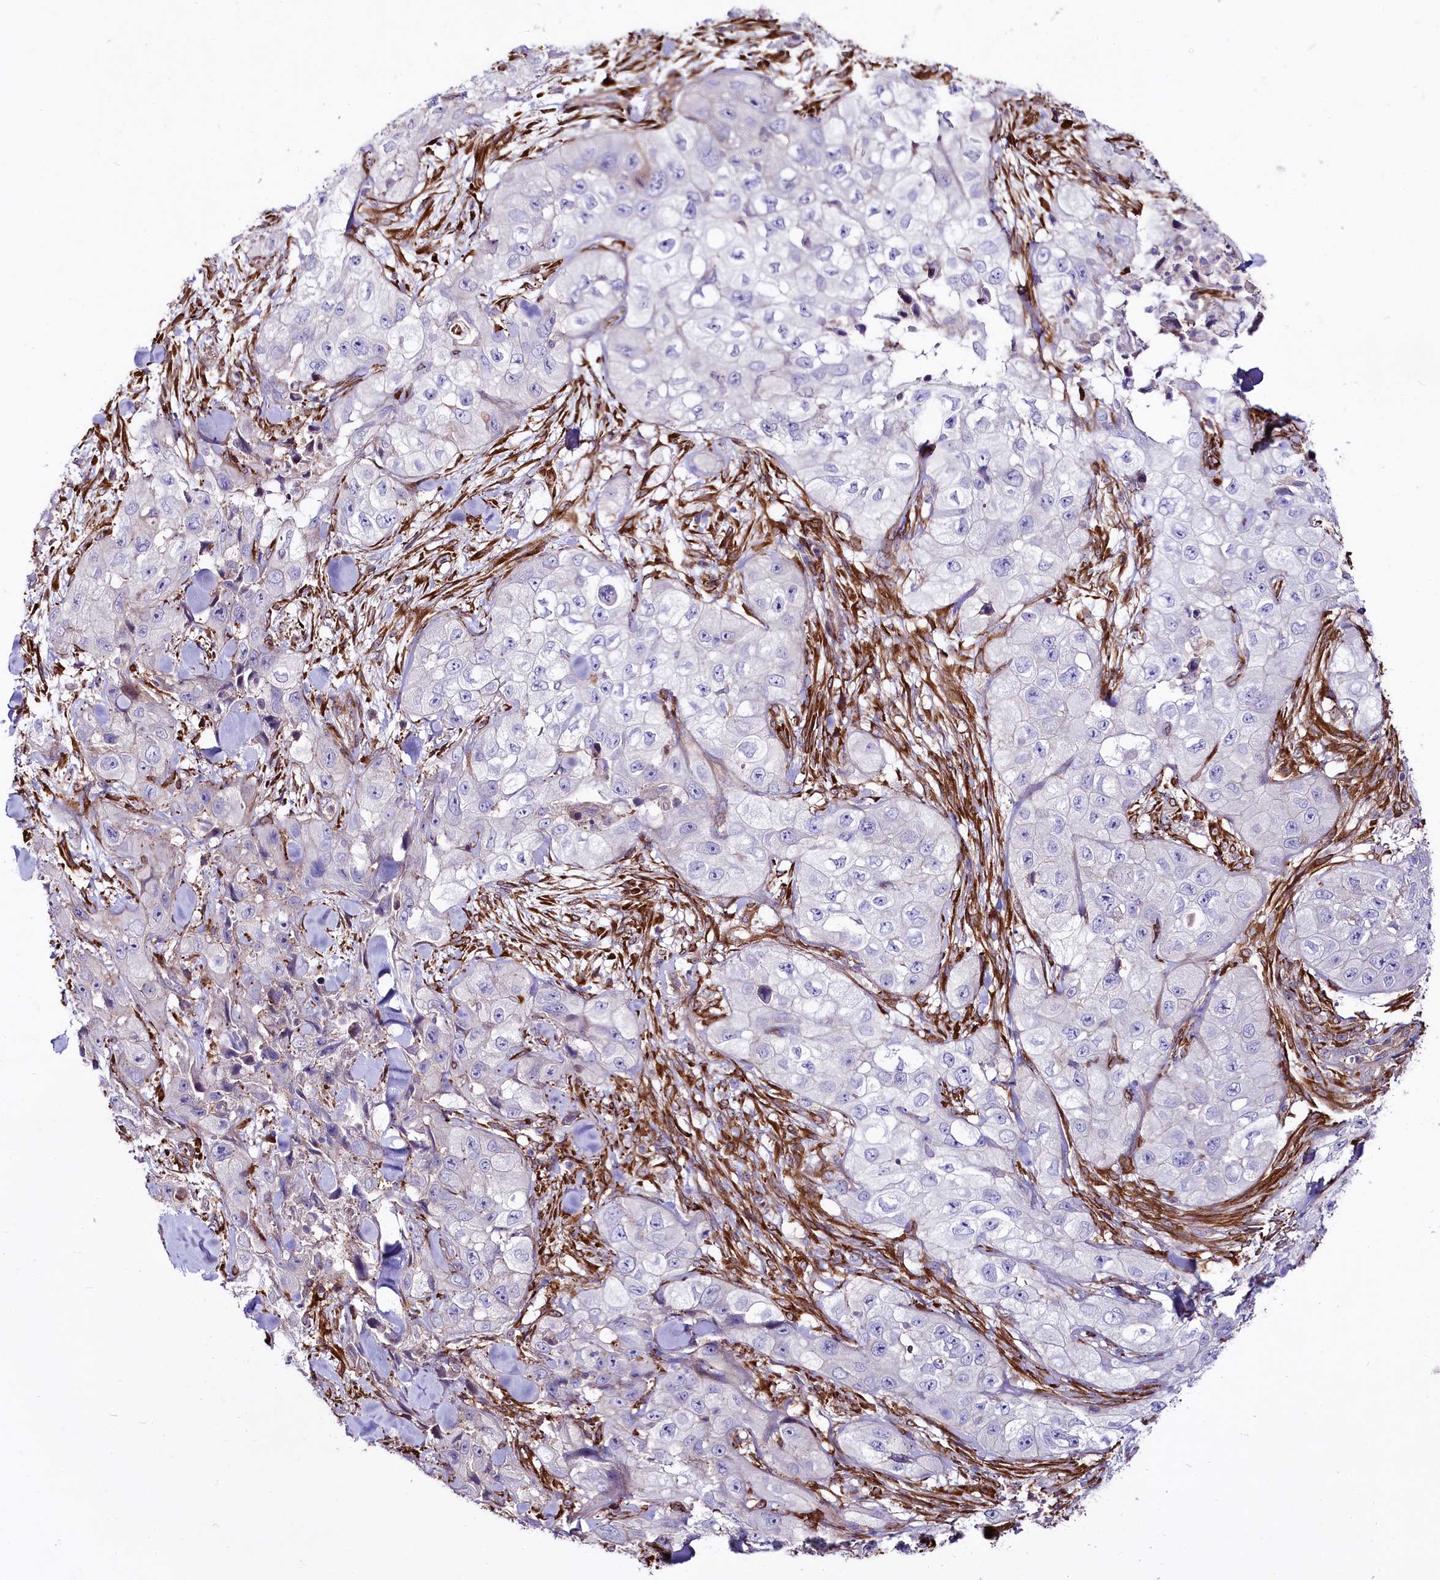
{"staining": {"intensity": "negative", "quantity": "none", "location": "none"}, "tissue": "skin cancer", "cell_type": "Tumor cells", "image_type": "cancer", "snomed": [{"axis": "morphology", "description": "Squamous cell carcinoma, NOS"}, {"axis": "topography", "description": "Skin"}, {"axis": "topography", "description": "Subcutis"}], "caption": "This is a photomicrograph of IHC staining of skin squamous cell carcinoma, which shows no expression in tumor cells.", "gene": "FCHSD2", "patient": {"sex": "male", "age": 73}}